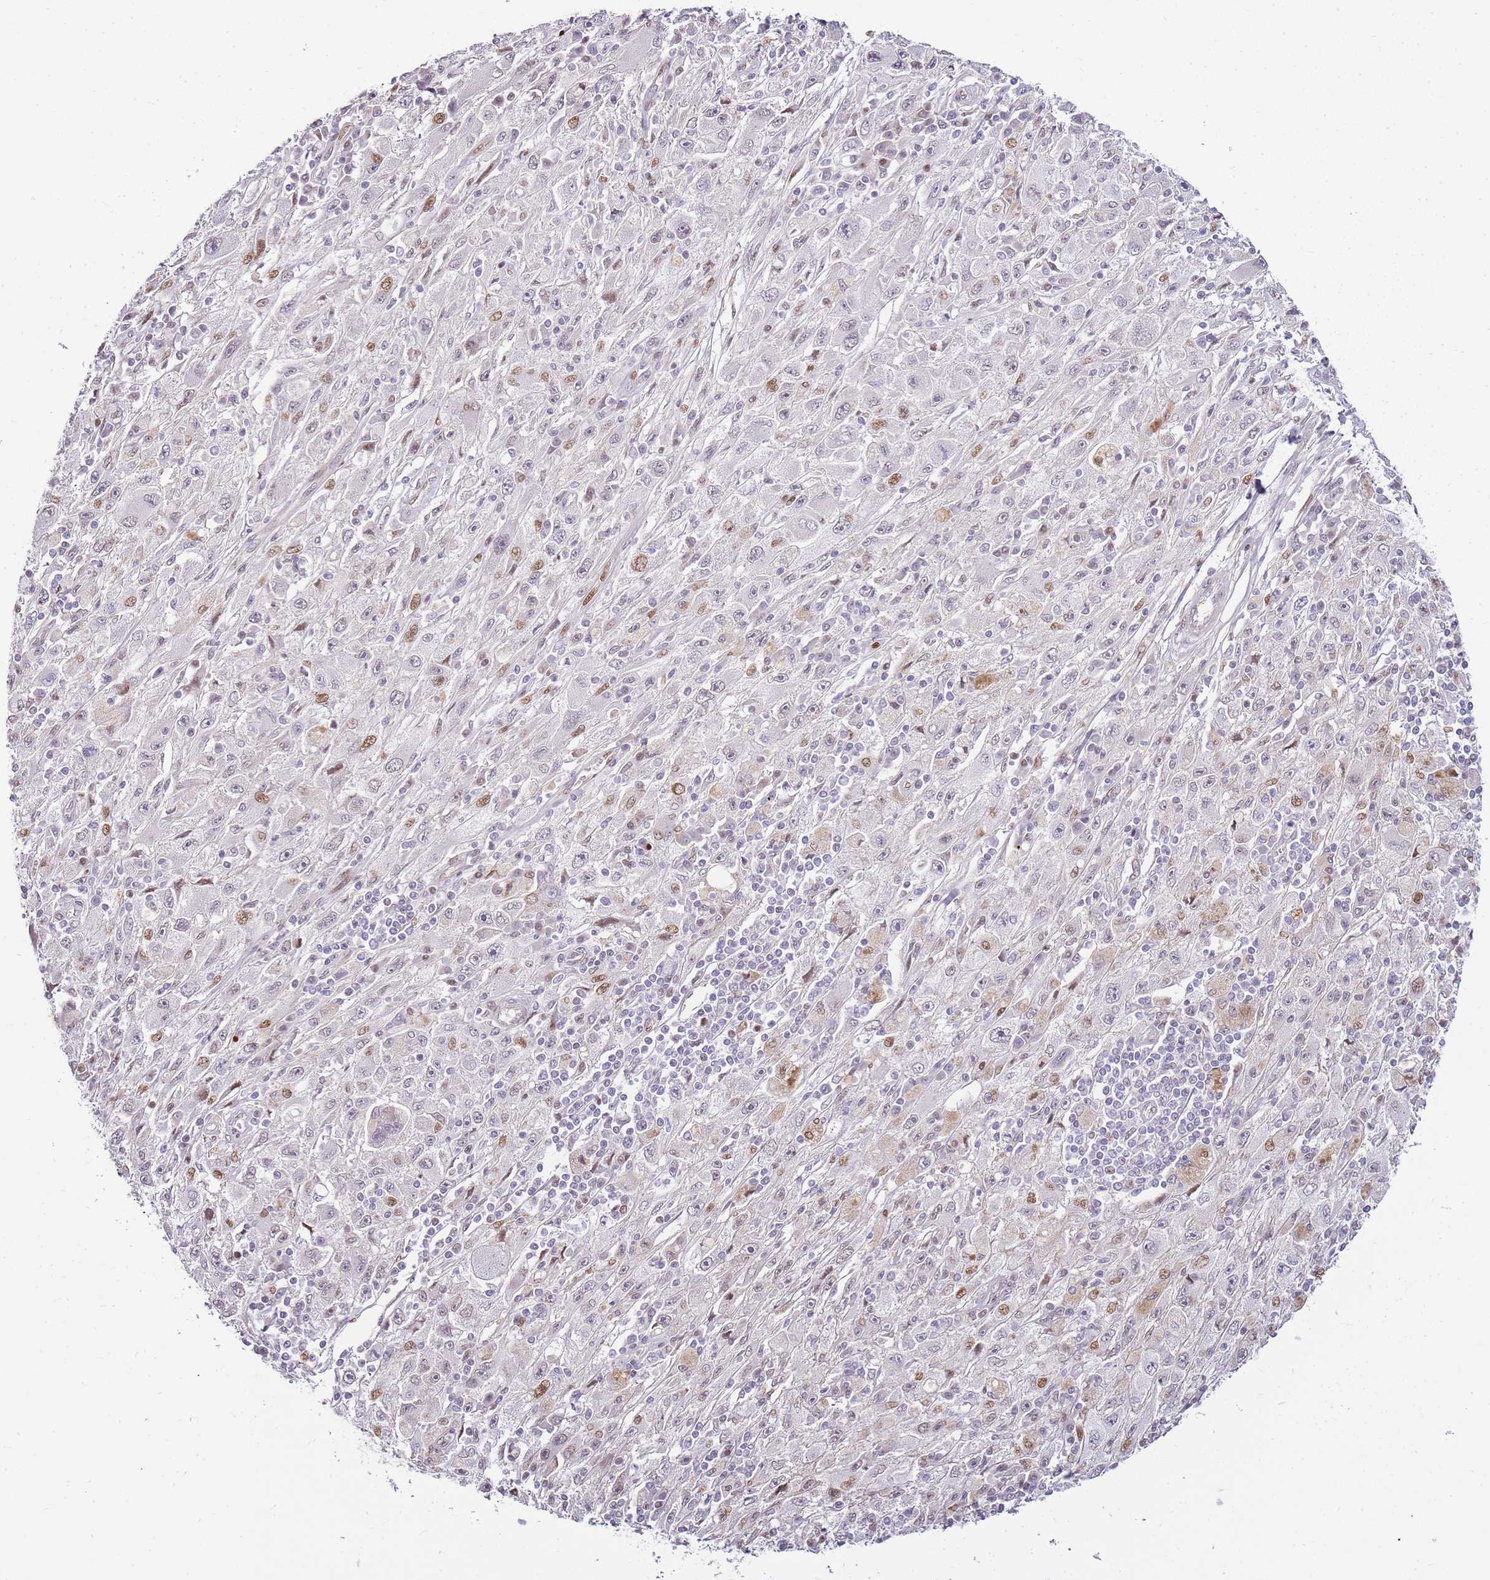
{"staining": {"intensity": "moderate", "quantity": "<25%", "location": "nuclear"}, "tissue": "melanoma", "cell_type": "Tumor cells", "image_type": "cancer", "snomed": [{"axis": "morphology", "description": "Malignant melanoma, Metastatic site"}, {"axis": "topography", "description": "Skin"}], "caption": "IHC (DAB) staining of melanoma displays moderate nuclear protein staining in approximately <25% of tumor cells.", "gene": "CLBA1", "patient": {"sex": "male", "age": 53}}